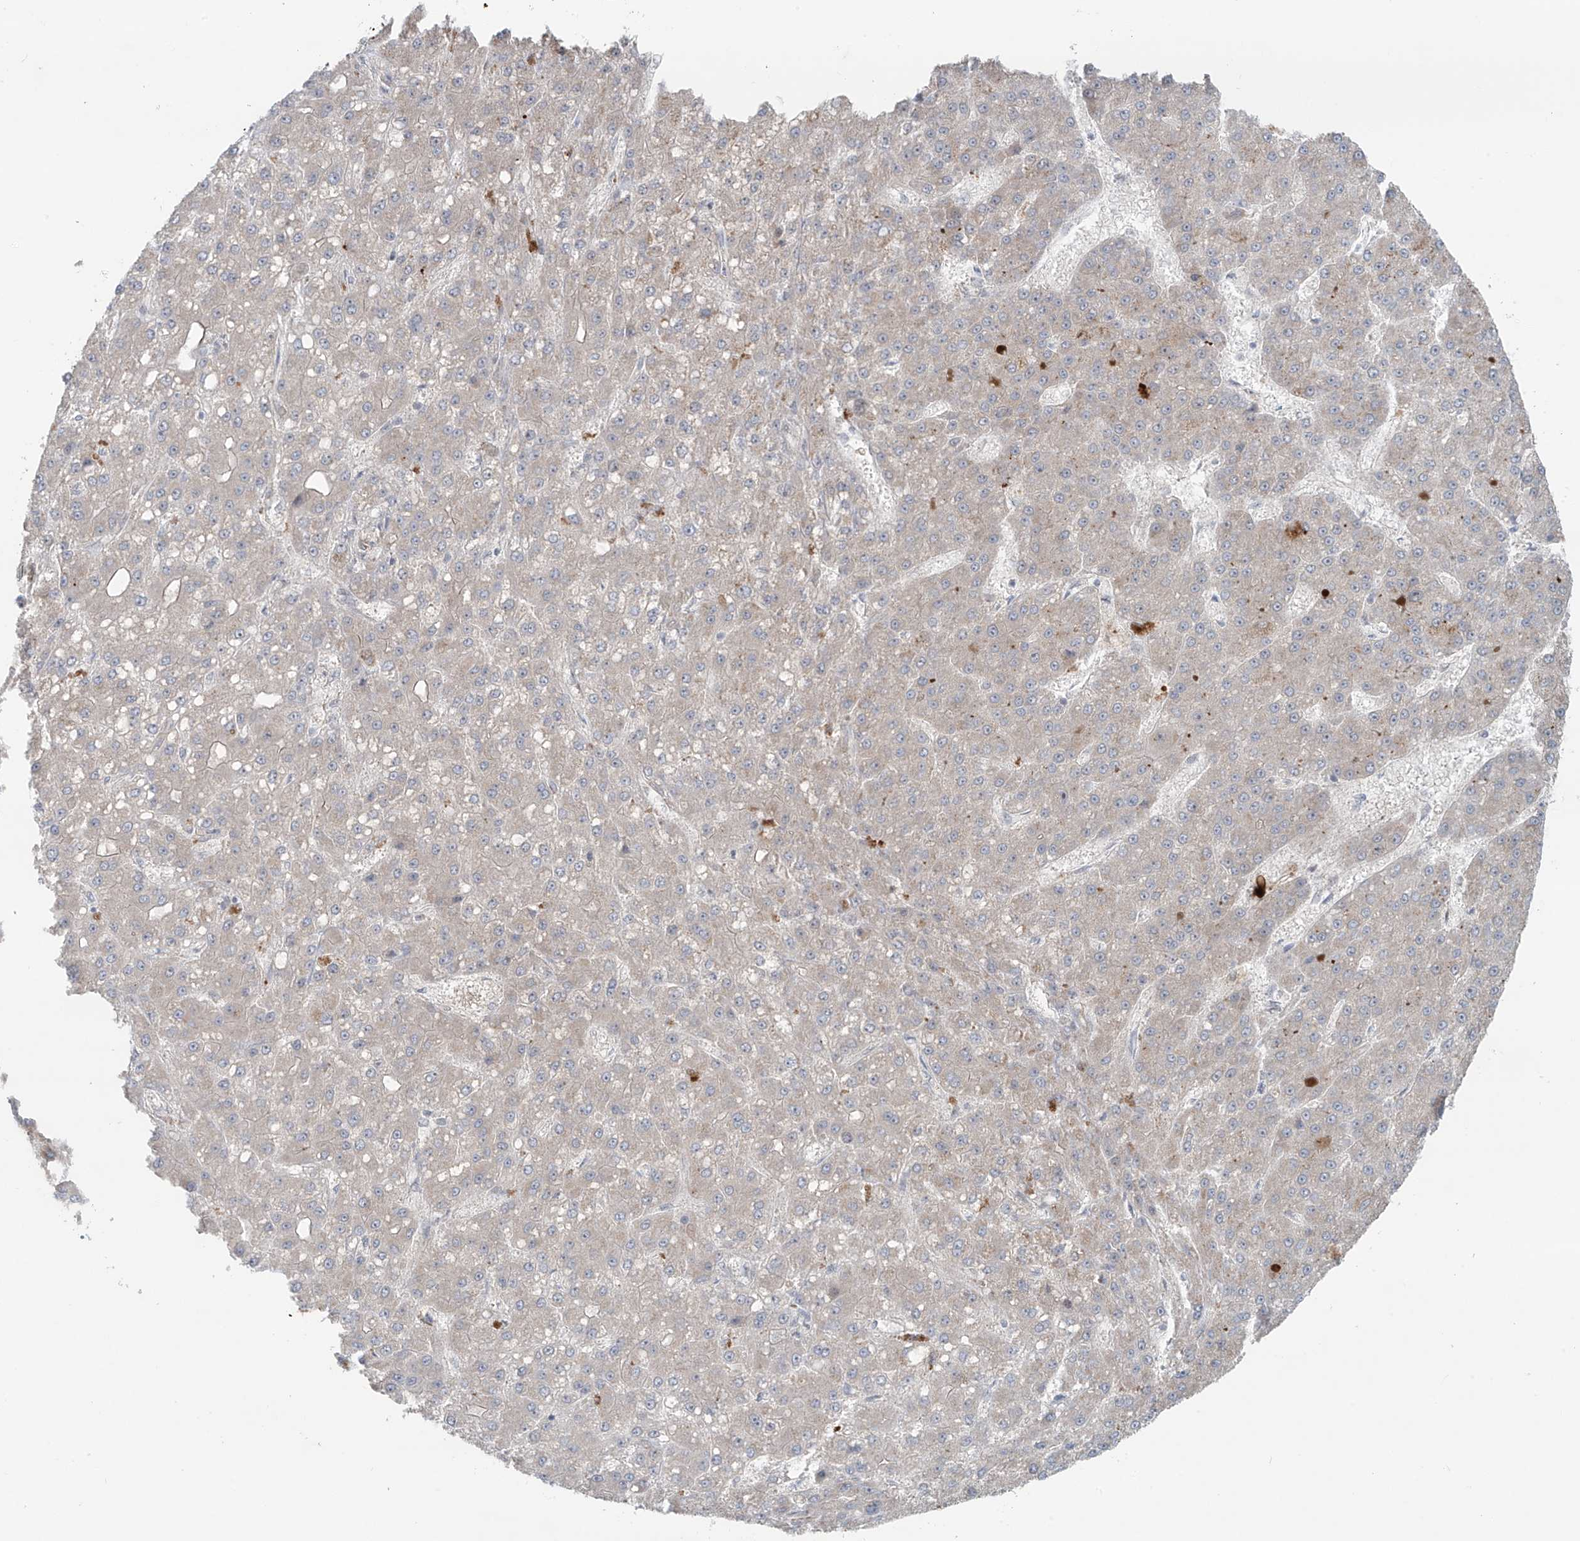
{"staining": {"intensity": "weak", "quantity": "<25%", "location": "cytoplasmic/membranous"}, "tissue": "liver cancer", "cell_type": "Tumor cells", "image_type": "cancer", "snomed": [{"axis": "morphology", "description": "Carcinoma, Hepatocellular, NOS"}, {"axis": "topography", "description": "Liver"}], "caption": "DAB immunohistochemical staining of human liver cancer (hepatocellular carcinoma) exhibits no significant positivity in tumor cells. (DAB immunohistochemistry (IHC) visualized using brightfield microscopy, high magnification).", "gene": "RASGEF1A", "patient": {"sex": "male", "age": 67}}